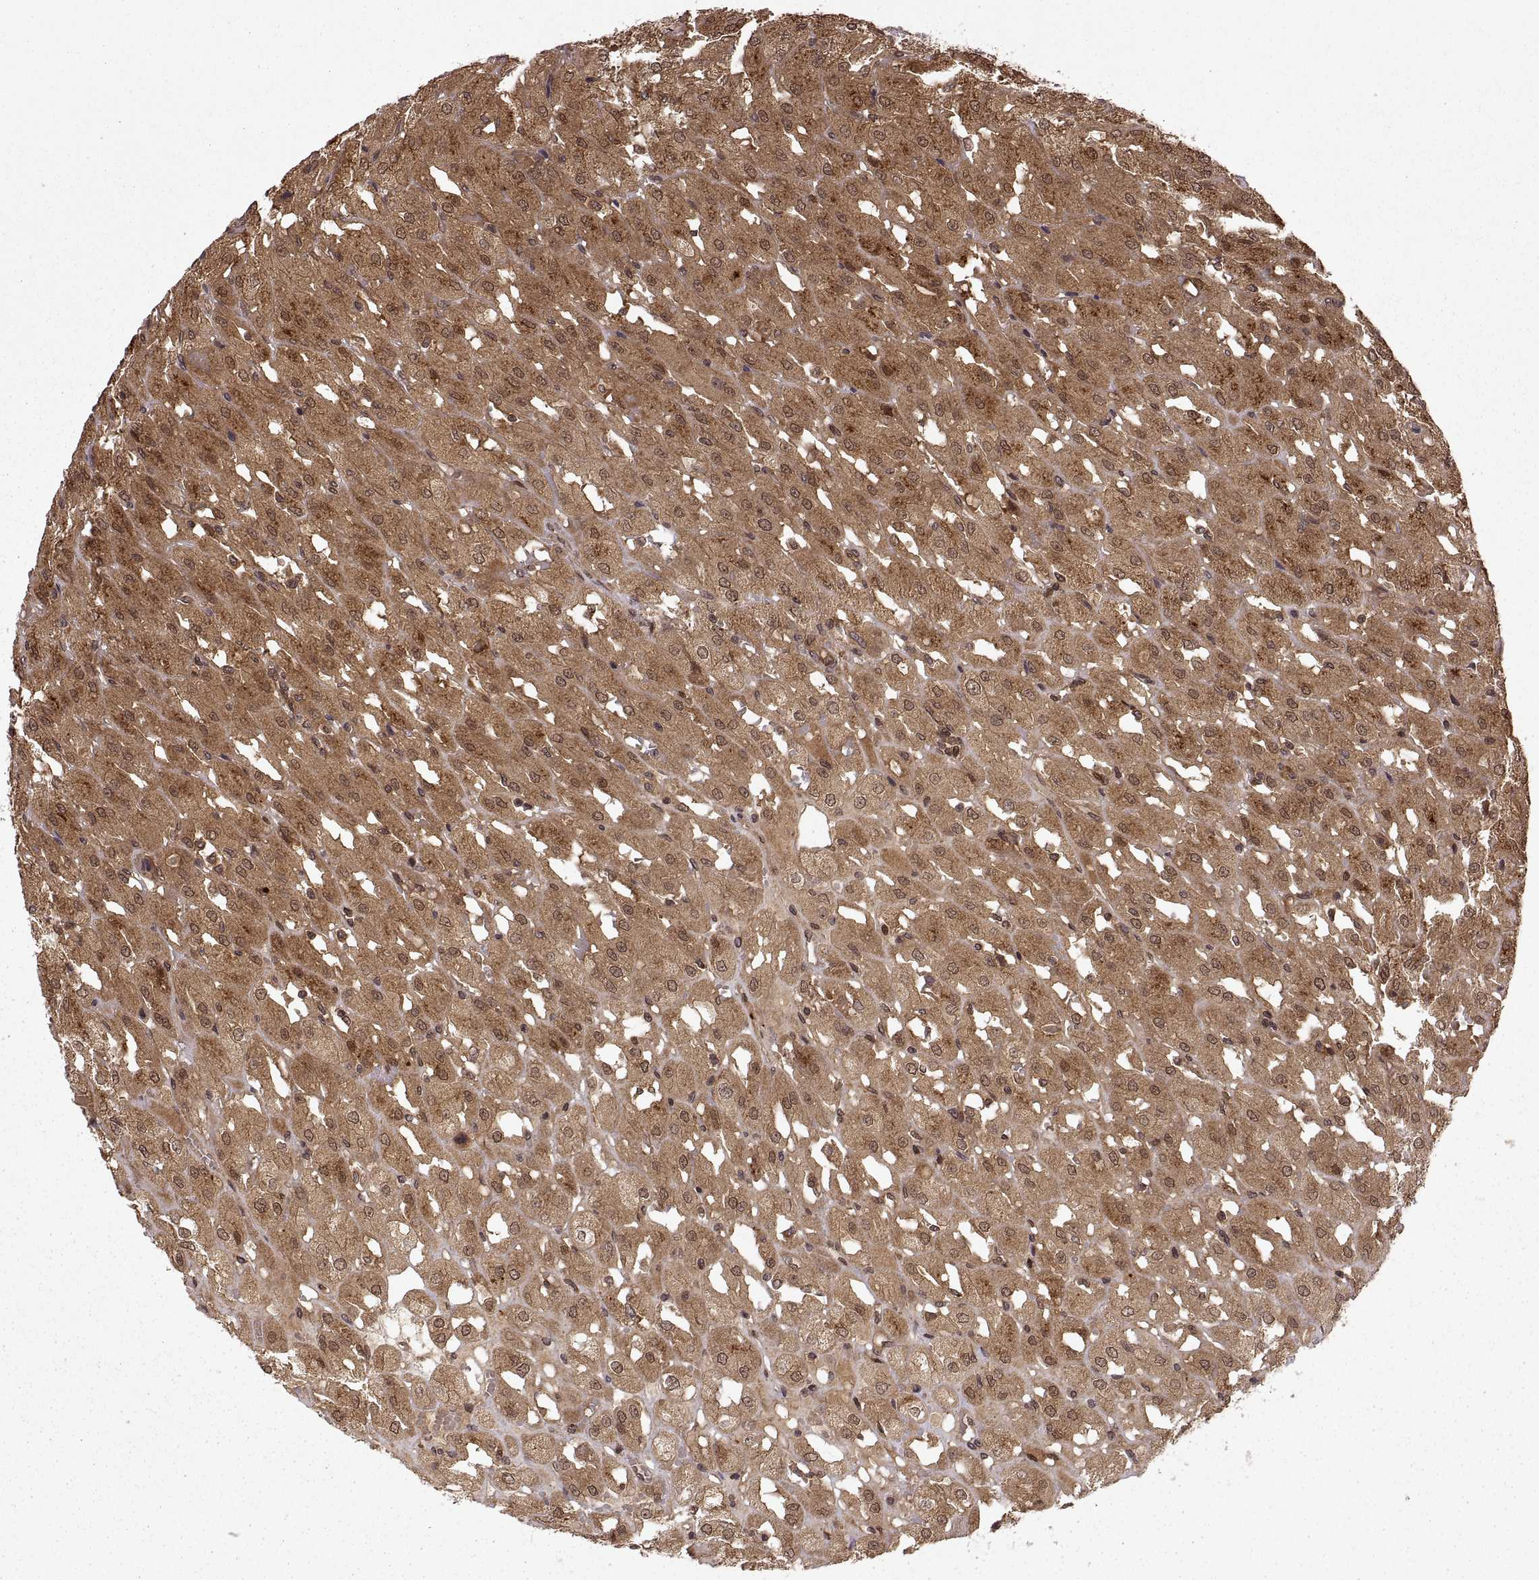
{"staining": {"intensity": "moderate", "quantity": ">75%", "location": "cytoplasmic/membranous"}, "tissue": "renal cancer", "cell_type": "Tumor cells", "image_type": "cancer", "snomed": [{"axis": "morphology", "description": "Adenocarcinoma, NOS"}, {"axis": "topography", "description": "Kidney"}], "caption": "Human renal adenocarcinoma stained for a protein (brown) demonstrates moderate cytoplasmic/membranous positive positivity in about >75% of tumor cells.", "gene": "DEDD", "patient": {"sex": "male", "age": 72}}